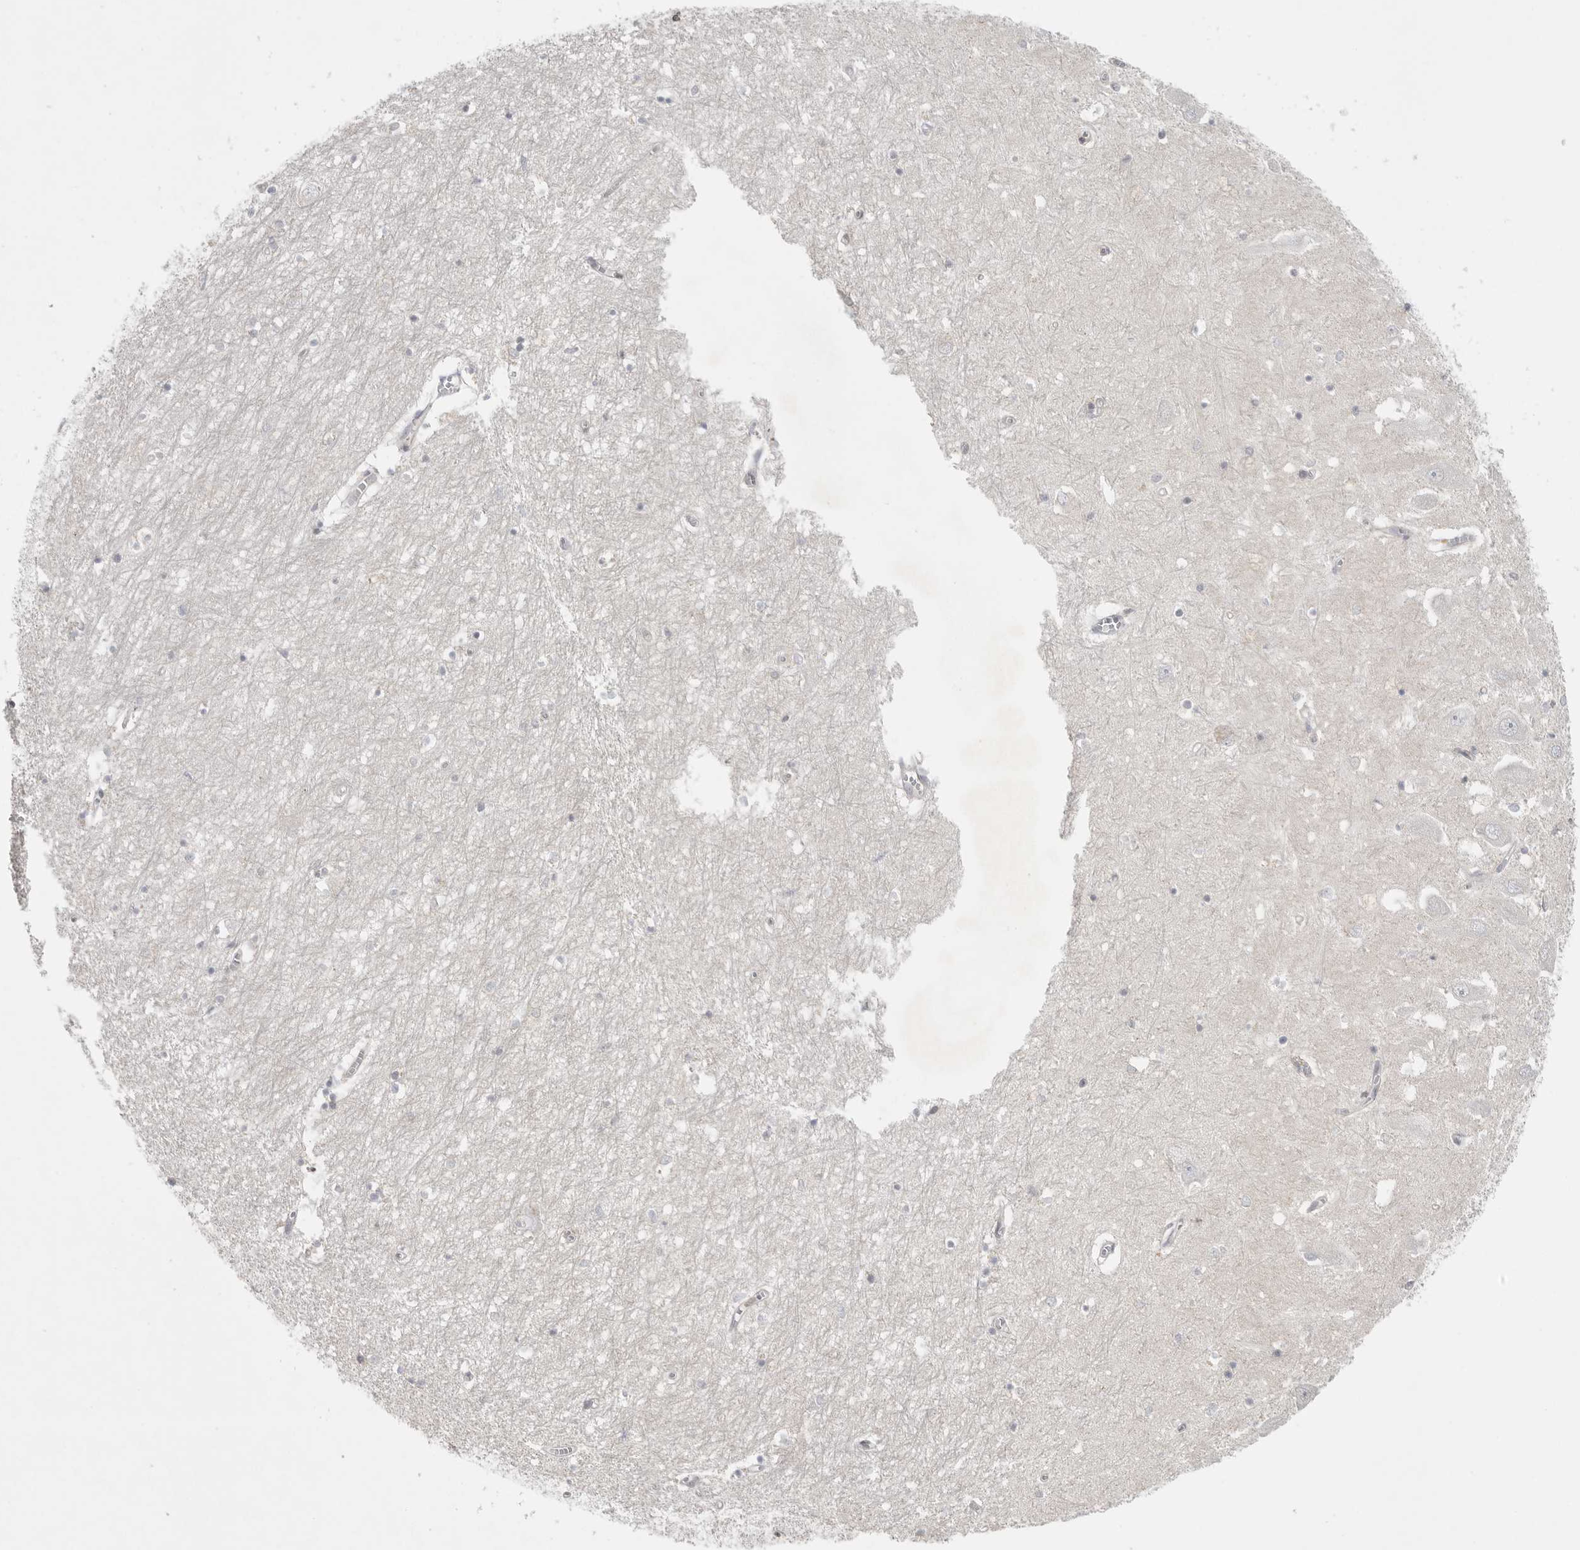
{"staining": {"intensity": "weak", "quantity": "<25%", "location": "cytoplasmic/membranous,nuclear"}, "tissue": "hippocampus", "cell_type": "Glial cells", "image_type": "normal", "snomed": [{"axis": "morphology", "description": "Normal tissue, NOS"}, {"axis": "topography", "description": "Hippocampus"}], "caption": "A micrograph of hippocampus stained for a protein exhibits no brown staining in glial cells. (DAB immunohistochemistry (IHC) with hematoxylin counter stain).", "gene": "HDAC6", "patient": {"sex": "male", "age": 70}}